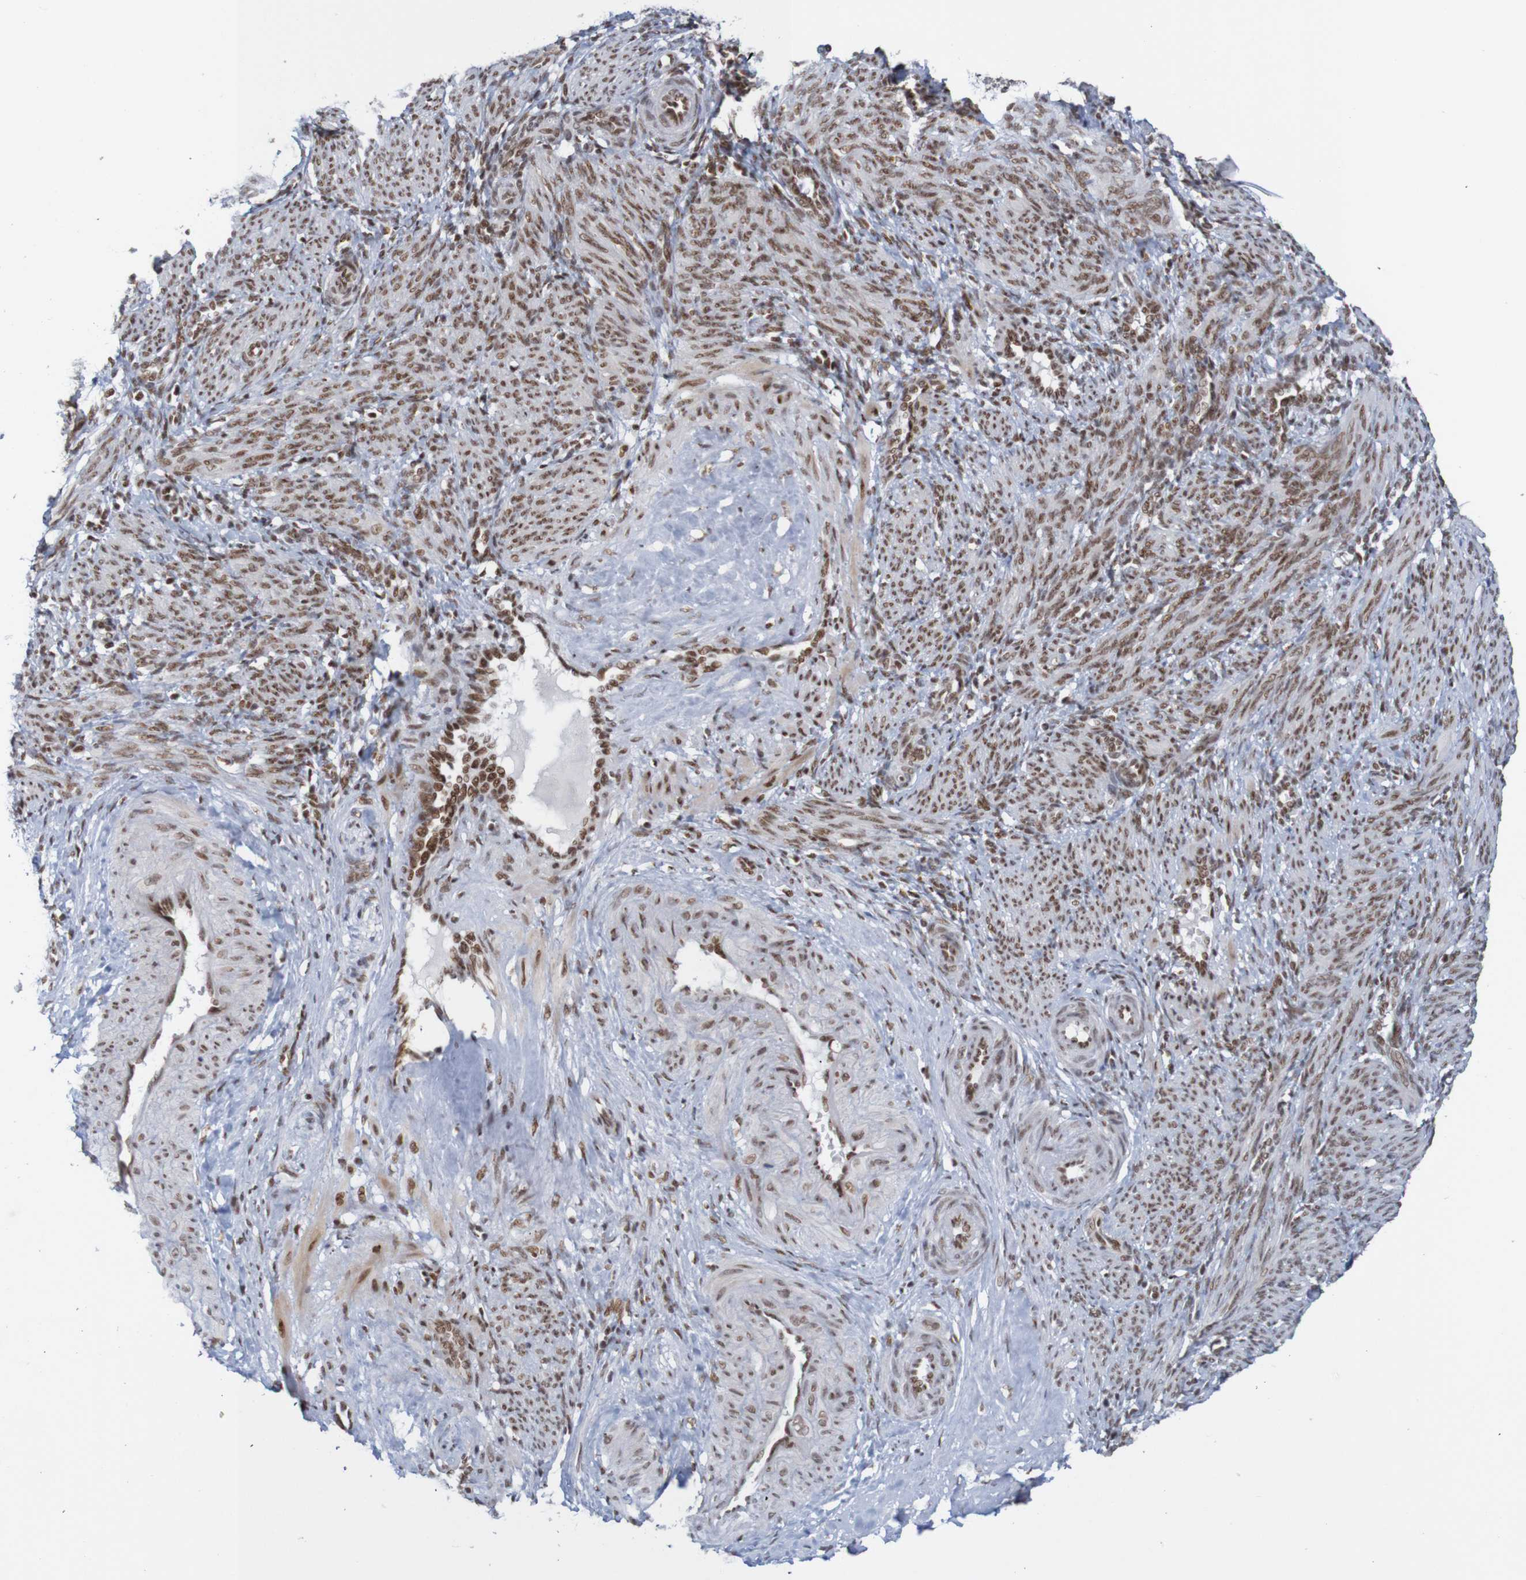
{"staining": {"intensity": "strong", "quantity": ">75%", "location": "nuclear"}, "tissue": "smooth muscle", "cell_type": "Smooth muscle cells", "image_type": "normal", "snomed": [{"axis": "morphology", "description": "Normal tissue, NOS"}, {"axis": "topography", "description": "Endometrium"}], "caption": "A brown stain highlights strong nuclear positivity of a protein in smooth muscle cells of benign human smooth muscle.", "gene": "THRAP3", "patient": {"sex": "female", "age": 33}}